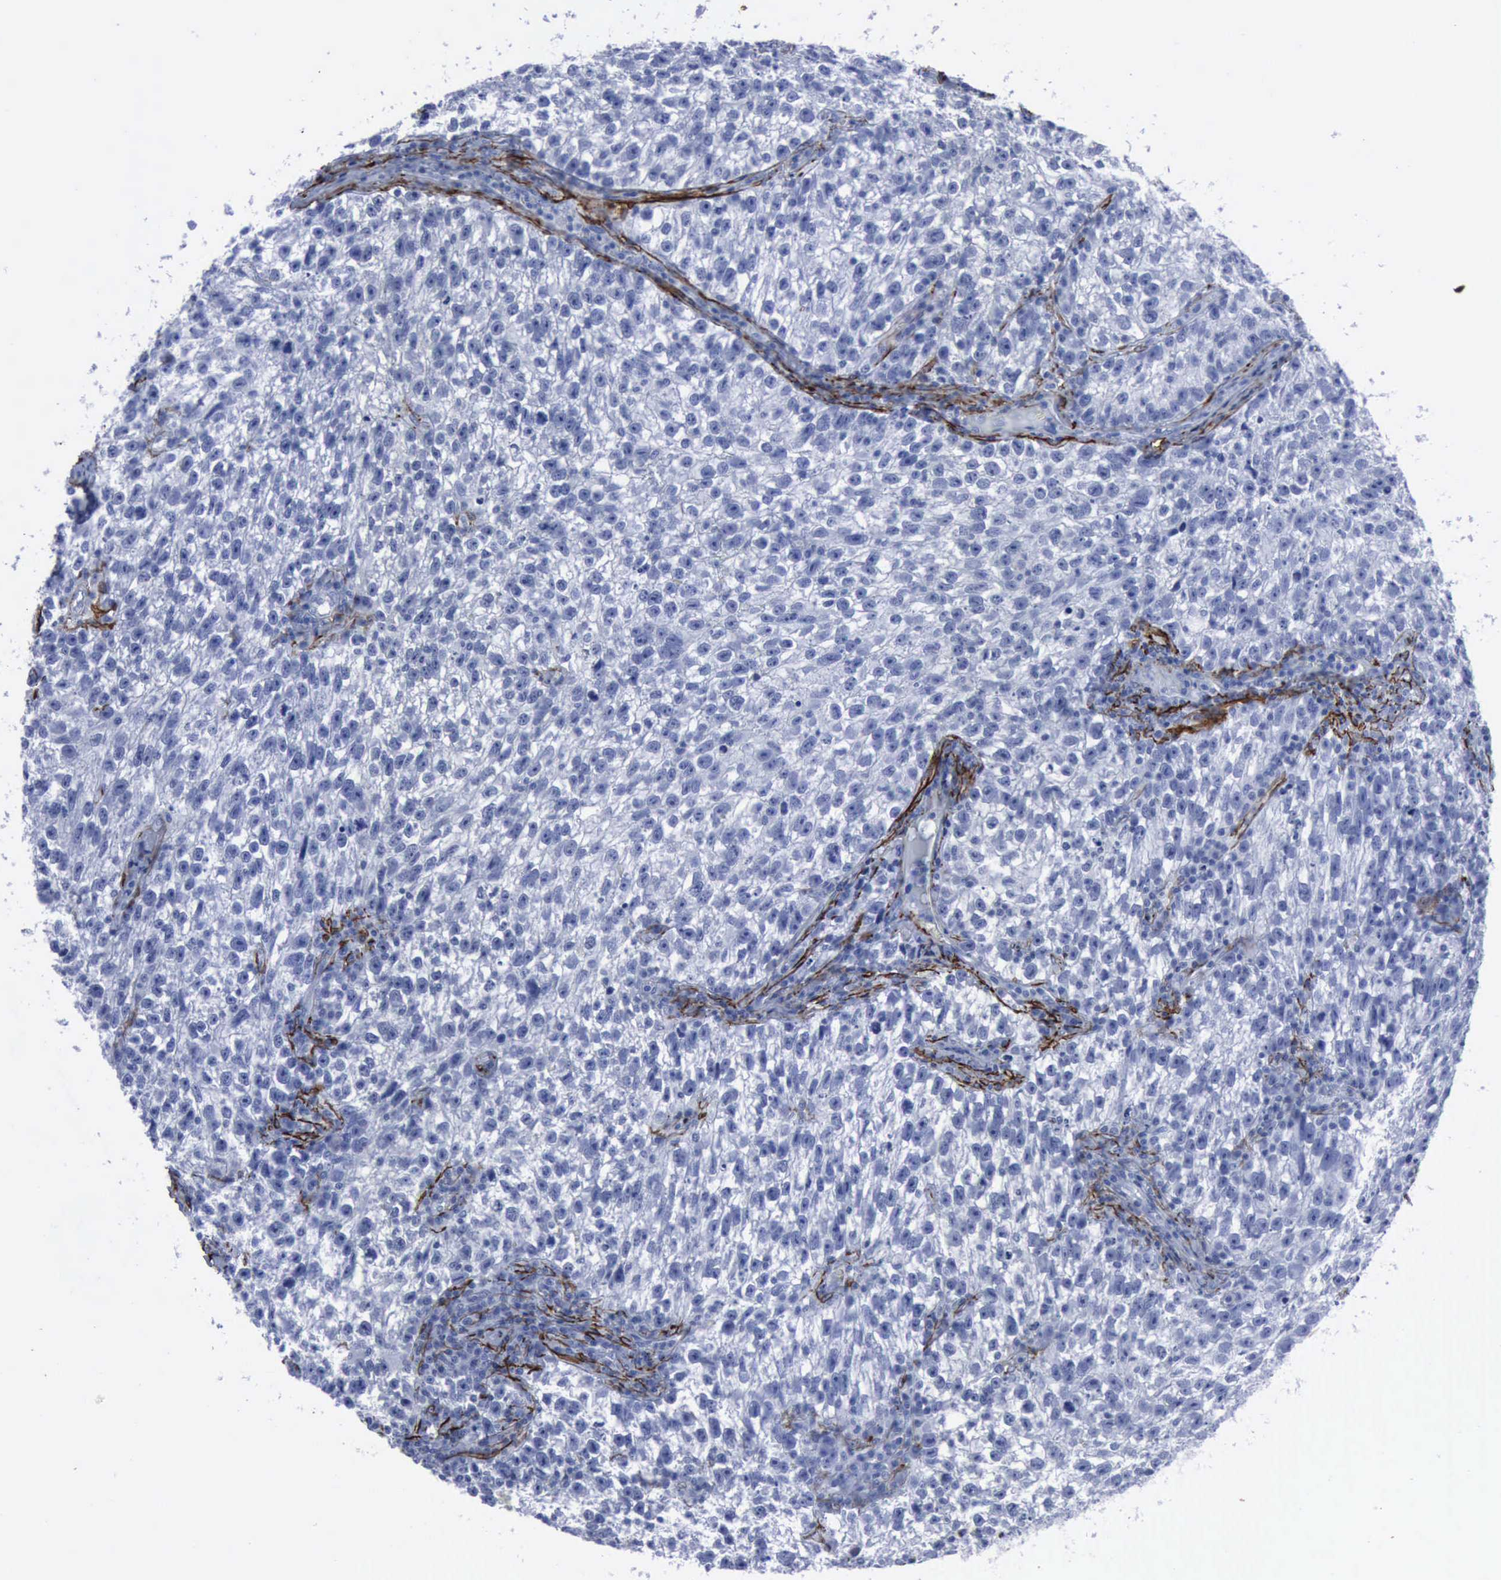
{"staining": {"intensity": "negative", "quantity": "none", "location": "none"}, "tissue": "testis cancer", "cell_type": "Tumor cells", "image_type": "cancer", "snomed": [{"axis": "morphology", "description": "Seminoma, NOS"}, {"axis": "topography", "description": "Testis"}], "caption": "Immunohistochemical staining of human testis cancer displays no significant positivity in tumor cells. Brightfield microscopy of immunohistochemistry stained with DAB (3,3'-diaminobenzidine) (brown) and hematoxylin (blue), captured at high magnification.", "gene": "NGFR", "patient": {"sex": "male", "age": 38}}